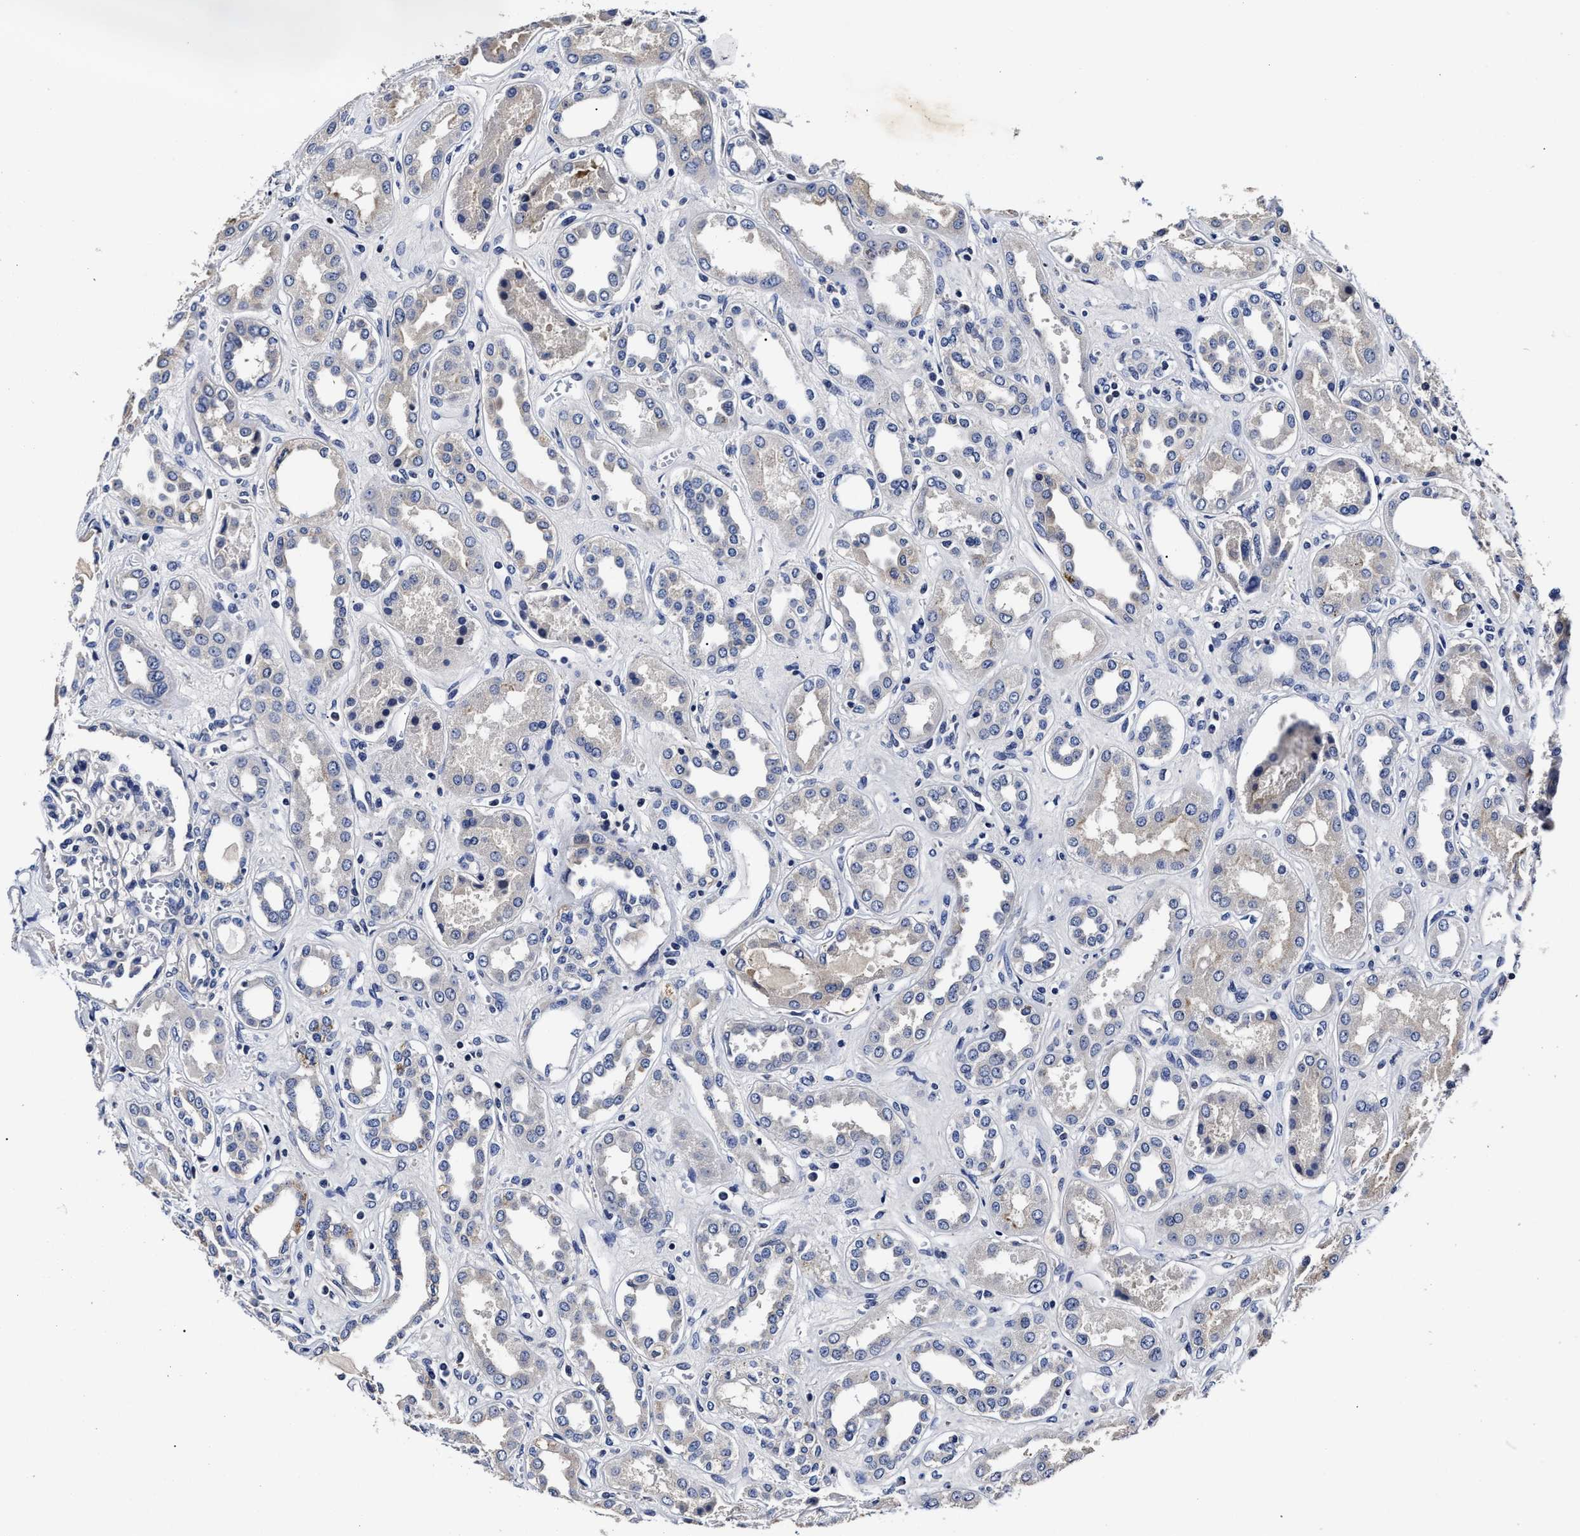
{"staining": {"intensity": "negative", "quantity": "none", "location": "none"}, "tissue": "kidney", "cell_type": "Cells in glomeruli", "image_type": "normal", "snomed": [{"axis": "morphology", "description": "Normal tissue, NOS"}, {"axis": "topography", "description": "Kidney"}], "caption": "Cells in glomeruli are negative for brown protein staining in normal kidney. The staining was performed using DAB to visualize the protein expression in brown, while the nuclei were stained in blue with hematoxylin (Magnification: 20x).", "gene": "OLFML2A", "patient": {"sex": "male", "age": 59}}